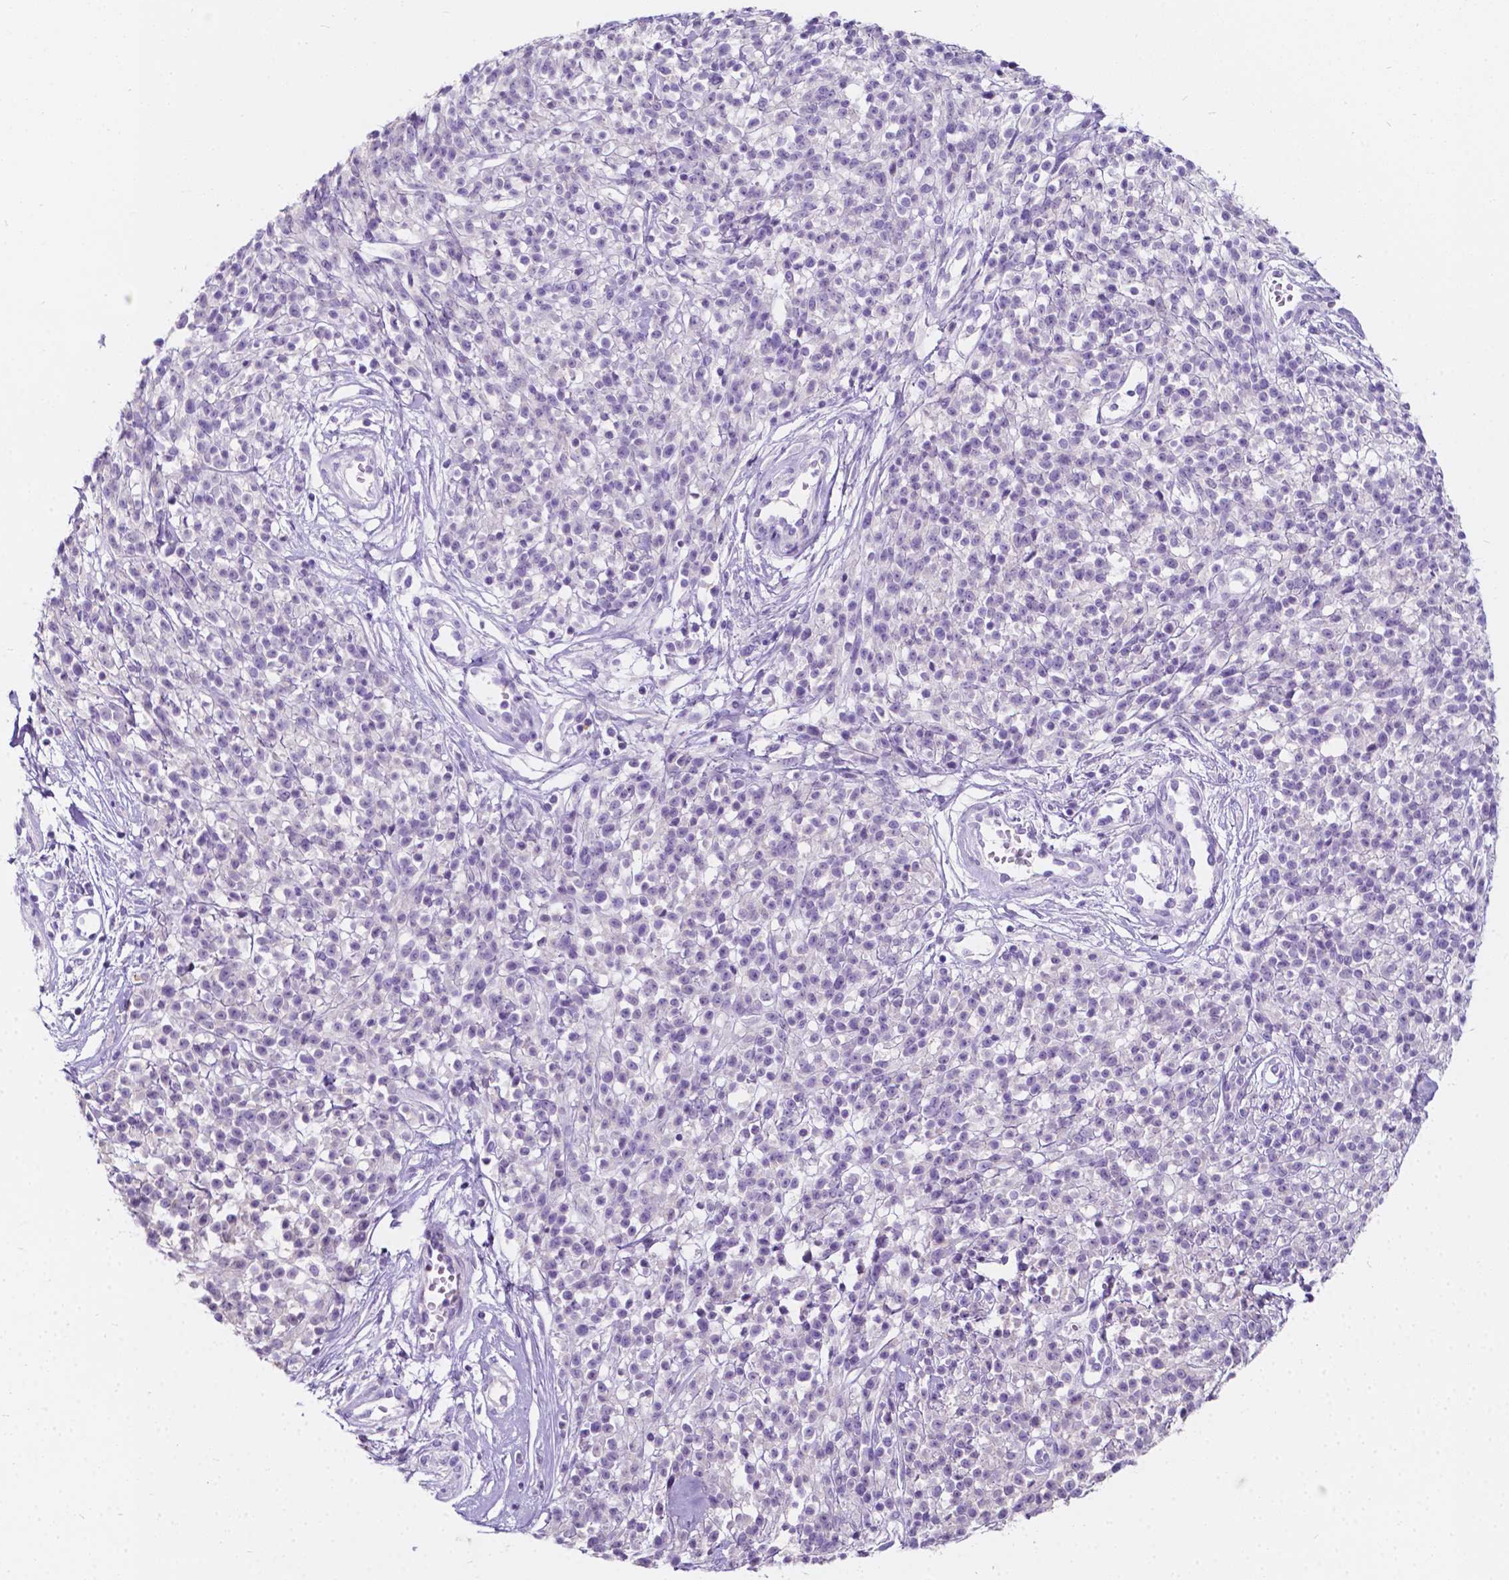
{"staining": {"intensity": "negative", "quantity": "none", "location": "none"}, "tissue": "melanoma", "cell_type": "Tumor cells", "image_type": "cancer", "snomed": [{"axis": "morphology", "description": "Malignant melanoma, NOS"}, {"axis": "topography", "description": "Skin"}, {"axis": "topography", "description": "Skin of trunk"}], "caption": "Human melanoma stained for a protein using immunohistochemistry (IHC) shows no positivity in tumor cells.", "gene": "GNAO1", "patient": {"sex": "male", "age": 74}}